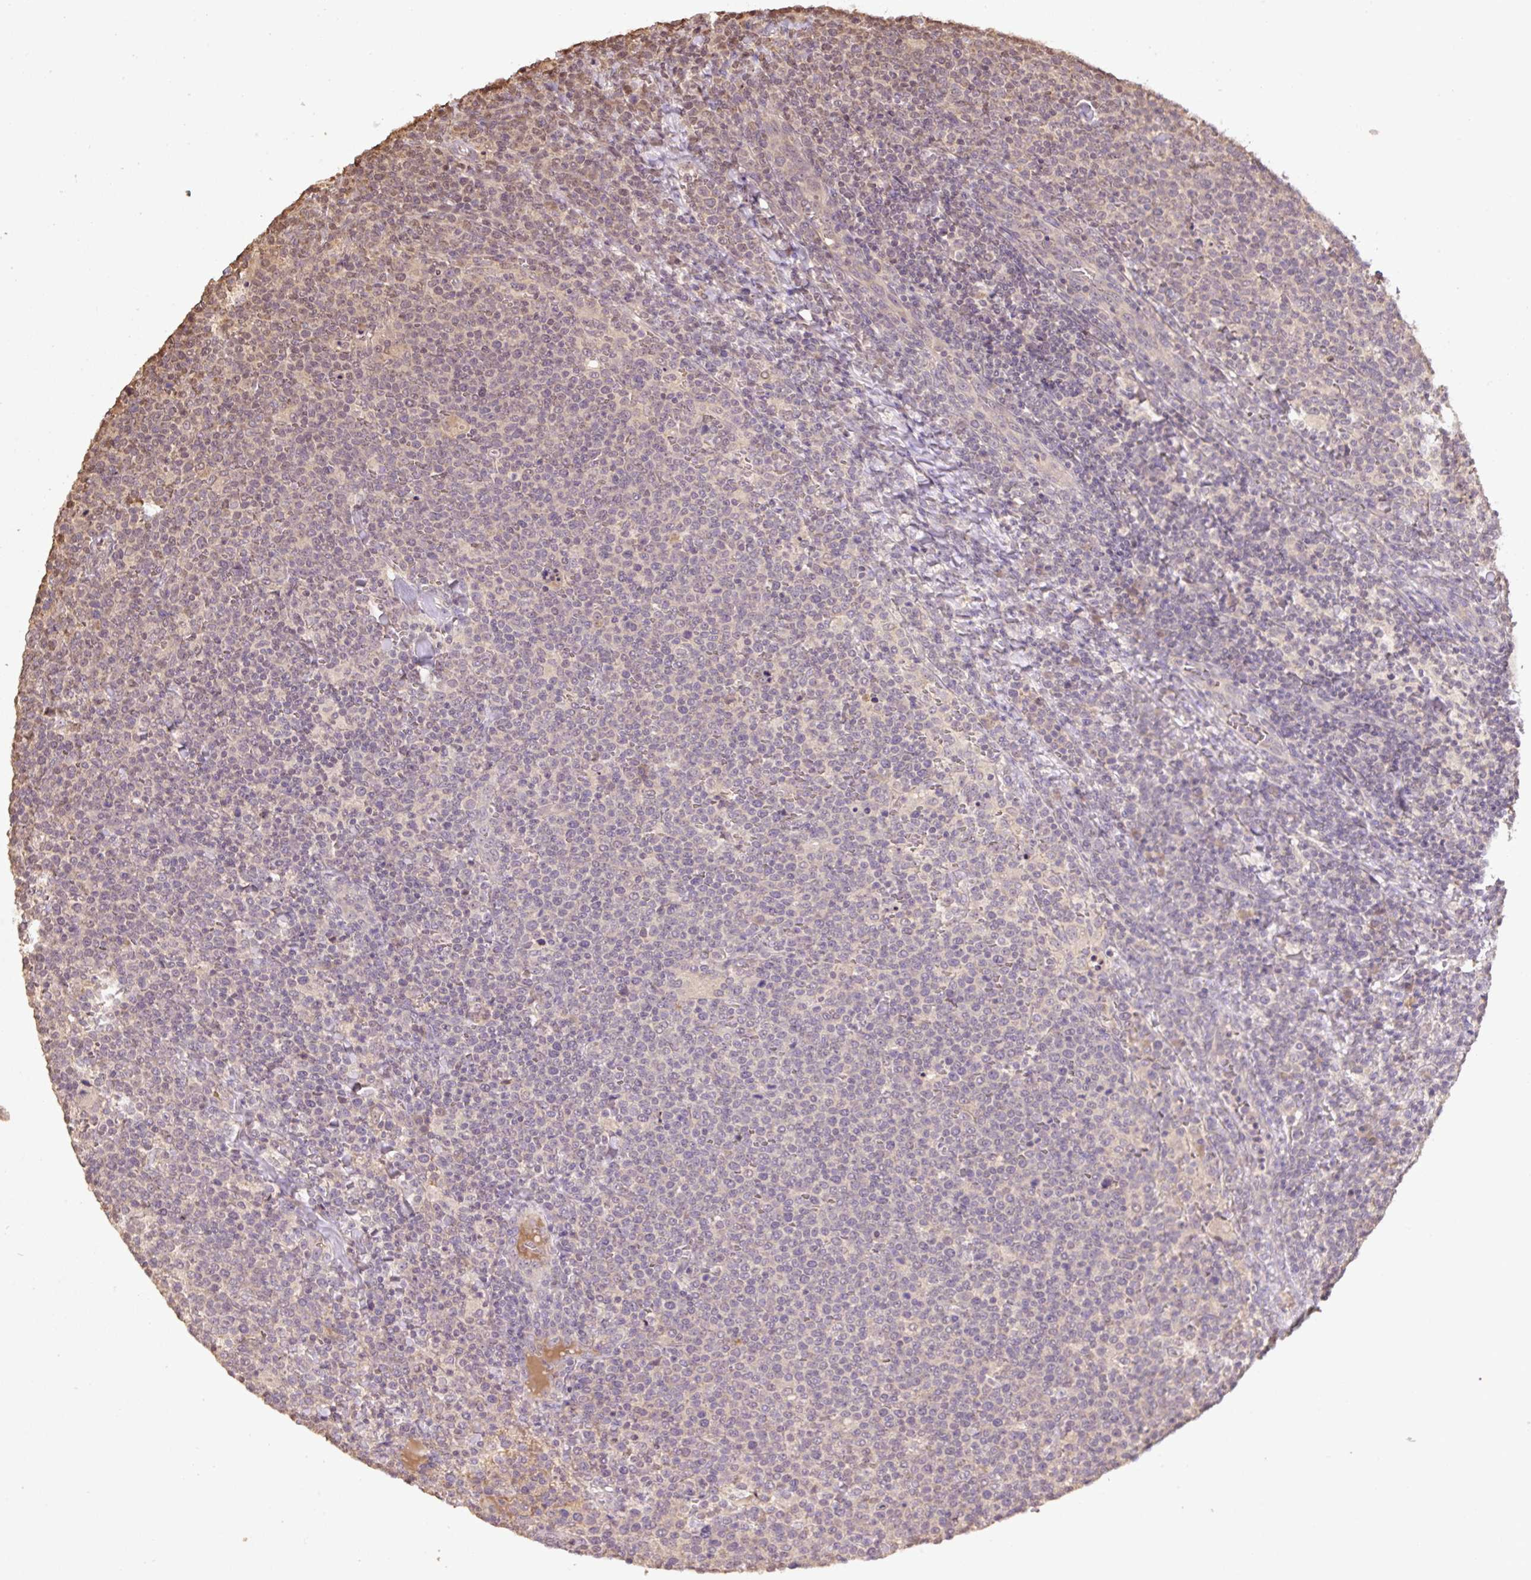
{"staining": {"intensity": "weak", "quantity": "<25%", "location": "nuclear"}, "tissue": "lymphoma", "cell_type": "Tumor cells", "image_type": "cancer", "snomed": [{"axis": "morphology", "description": "Malignant lymphoma, non-Hodgkin's type, High grade"}, {"axis": "topography", "description": "Lymph node"}], "caption": "There is no significant staining in tumor cells of high-grade malignant lymphoma, non-Hodgkin's type.", "gene": "TMEM170B", "patient": {"sex": "male", "age": 61}}